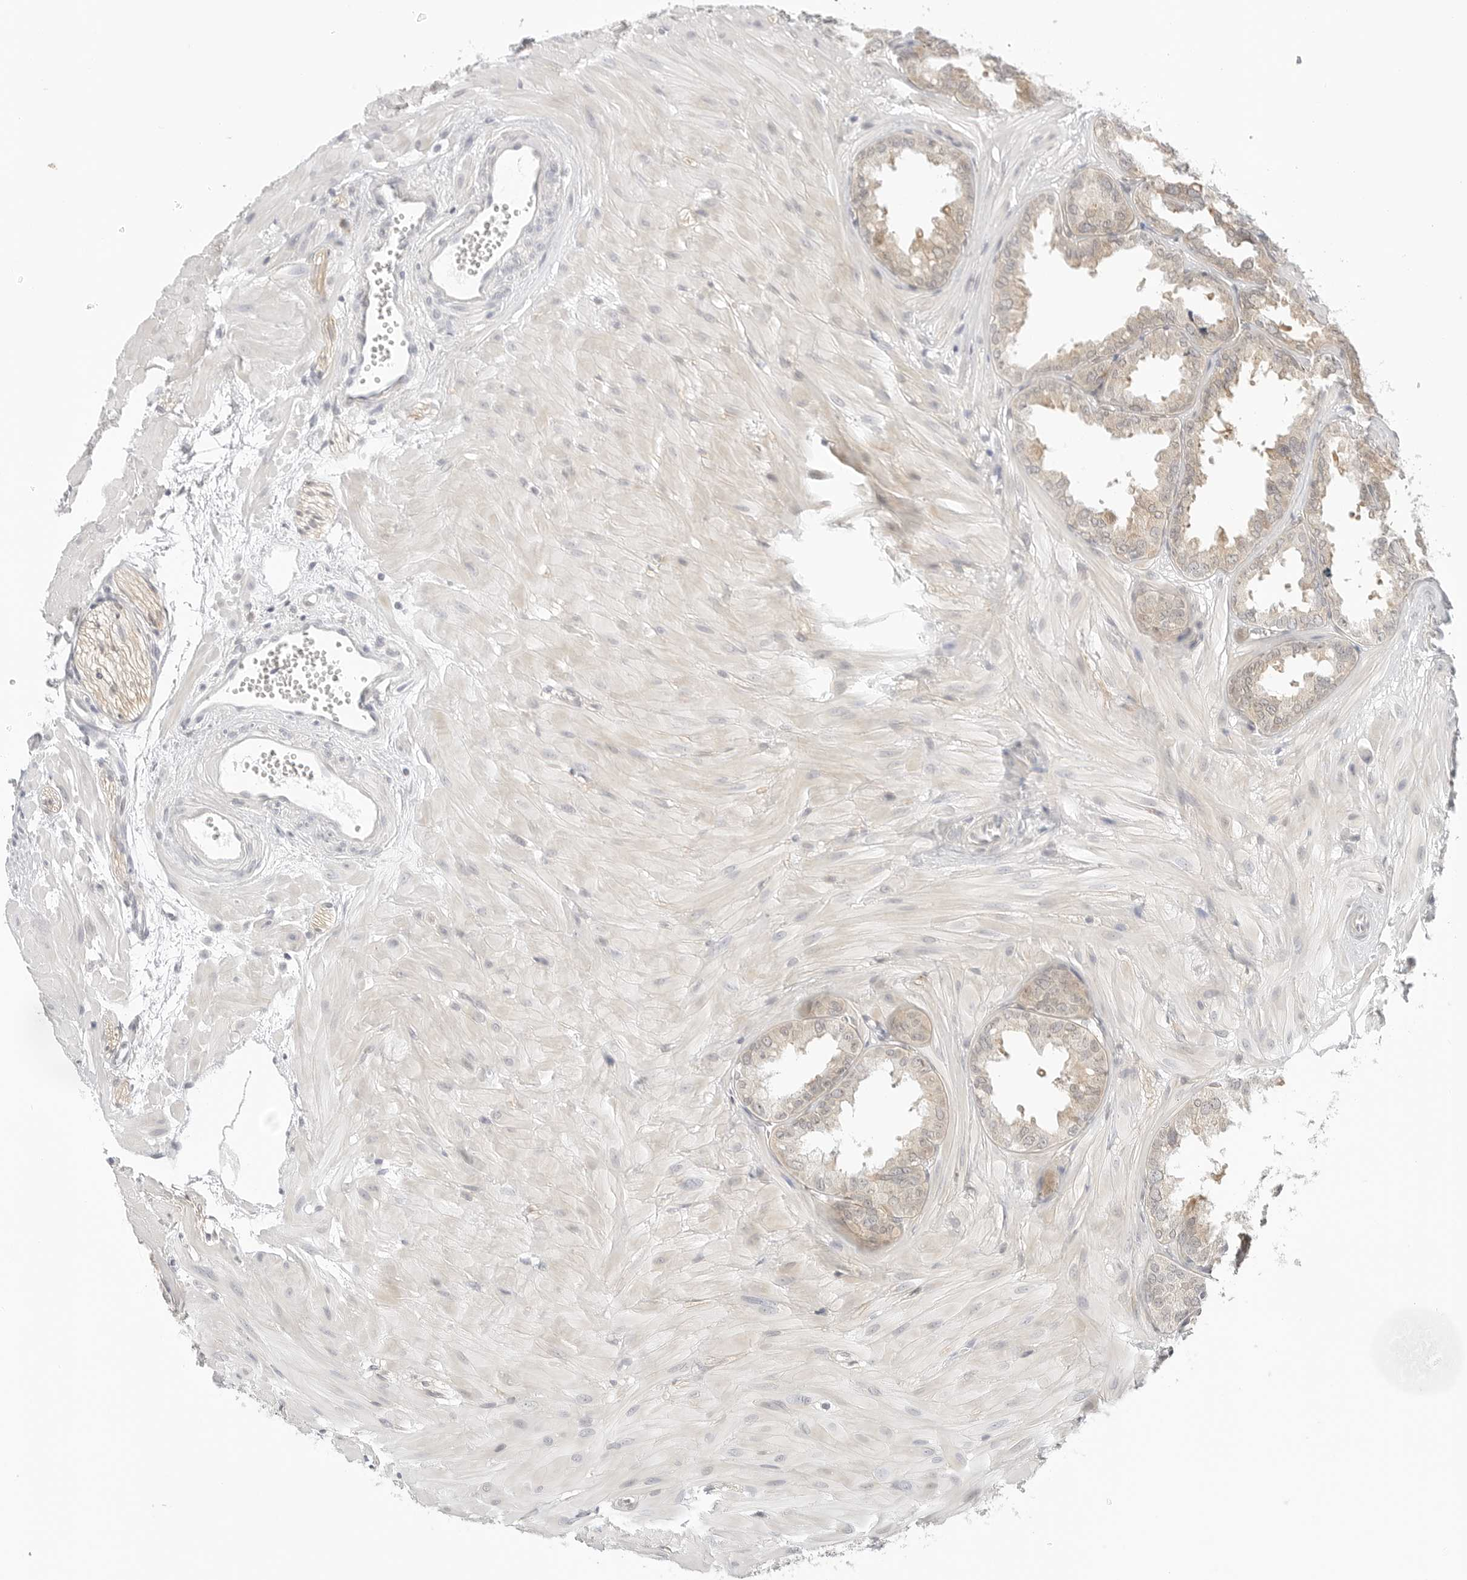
{"staining": {"intensity": "moderate", "quantity": ">75%", "location": "cytoplasmic/membranous"}, "tissue": "seminal vesicle", "cell_type": "Glandular cells", "image_type": "normal", "snomed": [{"axis": "morphology", "description": "Normal tissue, NOS"}, {"axis": "topography", "description": "Prostate"}, {"axis": "topography", "description": "Seminal veicle"}], "caption": "The photomicrograph shows a brown stain indicating the presence of a protein in the cytoplasmic/membranous of glandular cells in seminal vesicle.", "gene": "TCP1", "patient": {"sex": "male", "age": 51}}